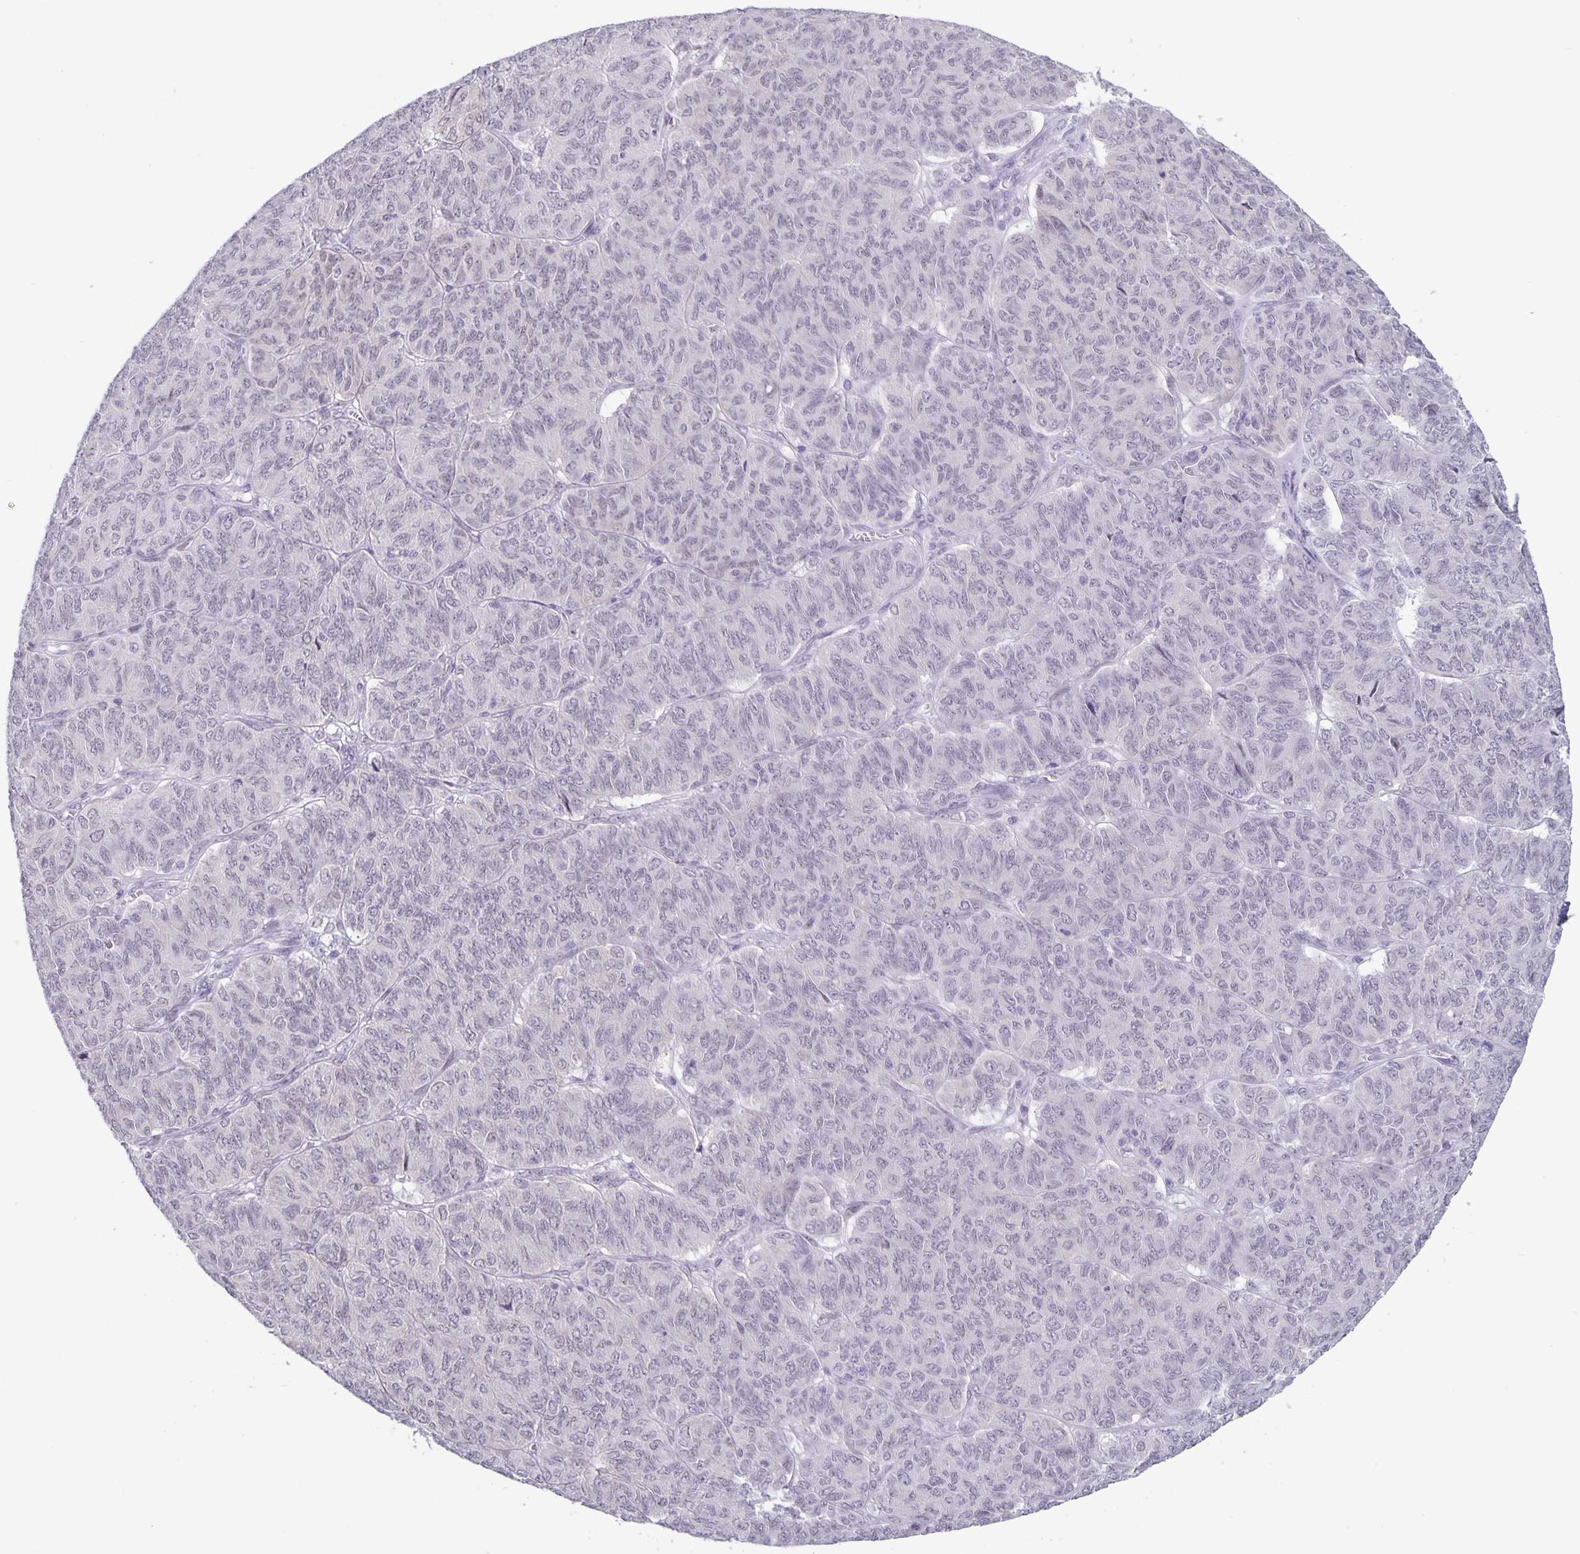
{"staining": {"intensity": "negative", "quantity": "none", "location": "none"}, "tissue": "ovarian cancer", "cell_type": "Tumor cells", "image_type": "cancer", "snomed": [{"axis": "morphology", "description": "Carcinoma, endometroid"}, {"axis": "topography", "description": "Ovary"}], "caption": "IHC histopathology image of neoplastic tissue: ovarian cancer stained with DAB (3,3'-diaminobenzidine) displays no significant protein staining in tumor cells. (Stains: DAB (3,3'-diaminobenzidine) IHC with hematoxylin counter stain, Microscopy: brightfield microscopy at high magnification).", "gene": "ERMN", "patient": {"sex": "female", "age": 80}}